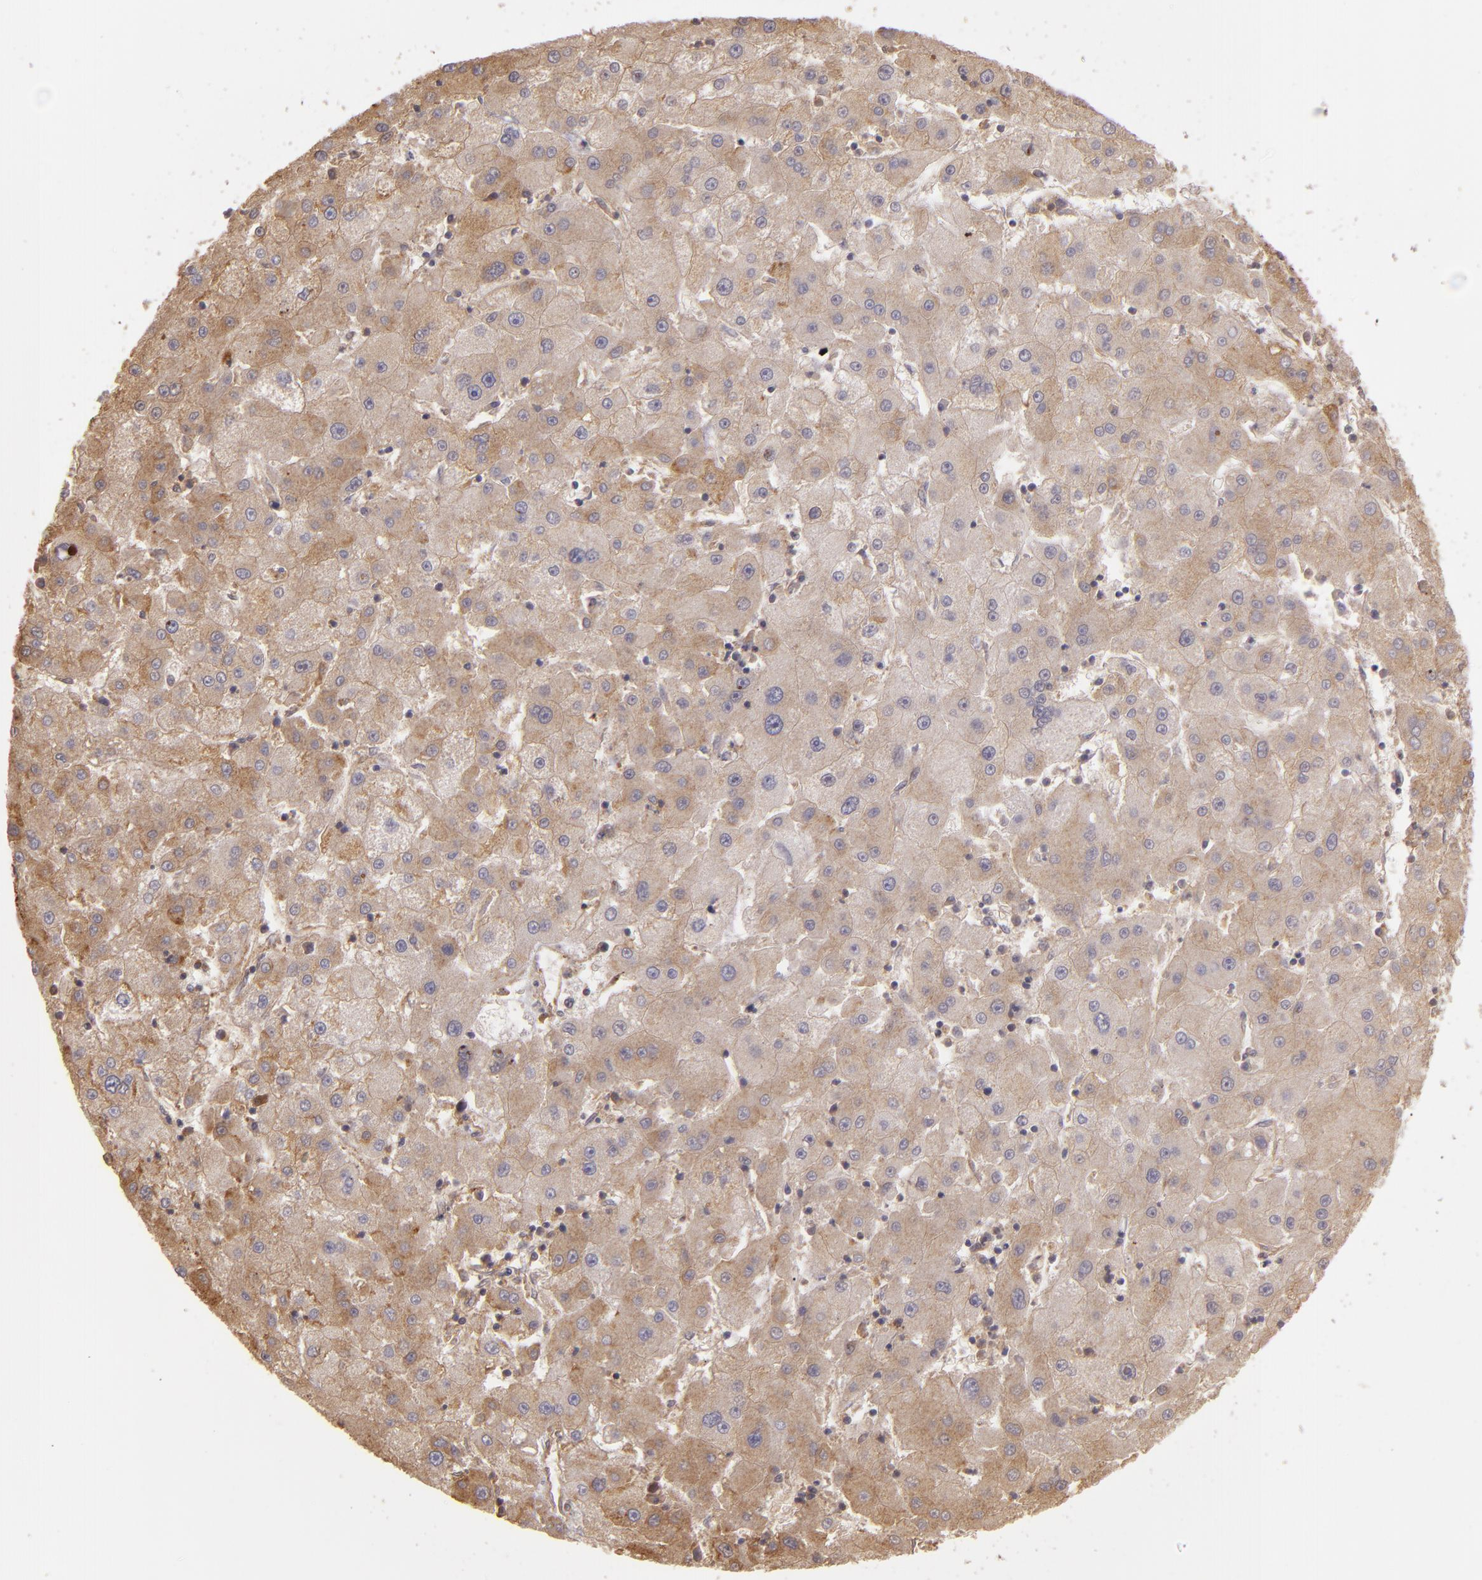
{"staining": {"intensity": "moderate", "quantity": ">75%", "location": "cytoplasmic/membranous"}, "tissue": "liver cancer", "cell_type": "Tumor cells", "image_type": "cancer", "snomed": [{"axis": "morphology", "description": "Carcinoma, Hepatocellular, NOS"}, {"axis": "topography", "description": "Liver"}], "caption": "Protein expression analysis of liver cancer (hepatocellular carcinoma) displays moderate cytoplasmic/membranous positivity in approximately >75% of tumor cells.", "gene": "ECE1", "patient": {"sex": "male", "age": 72}}